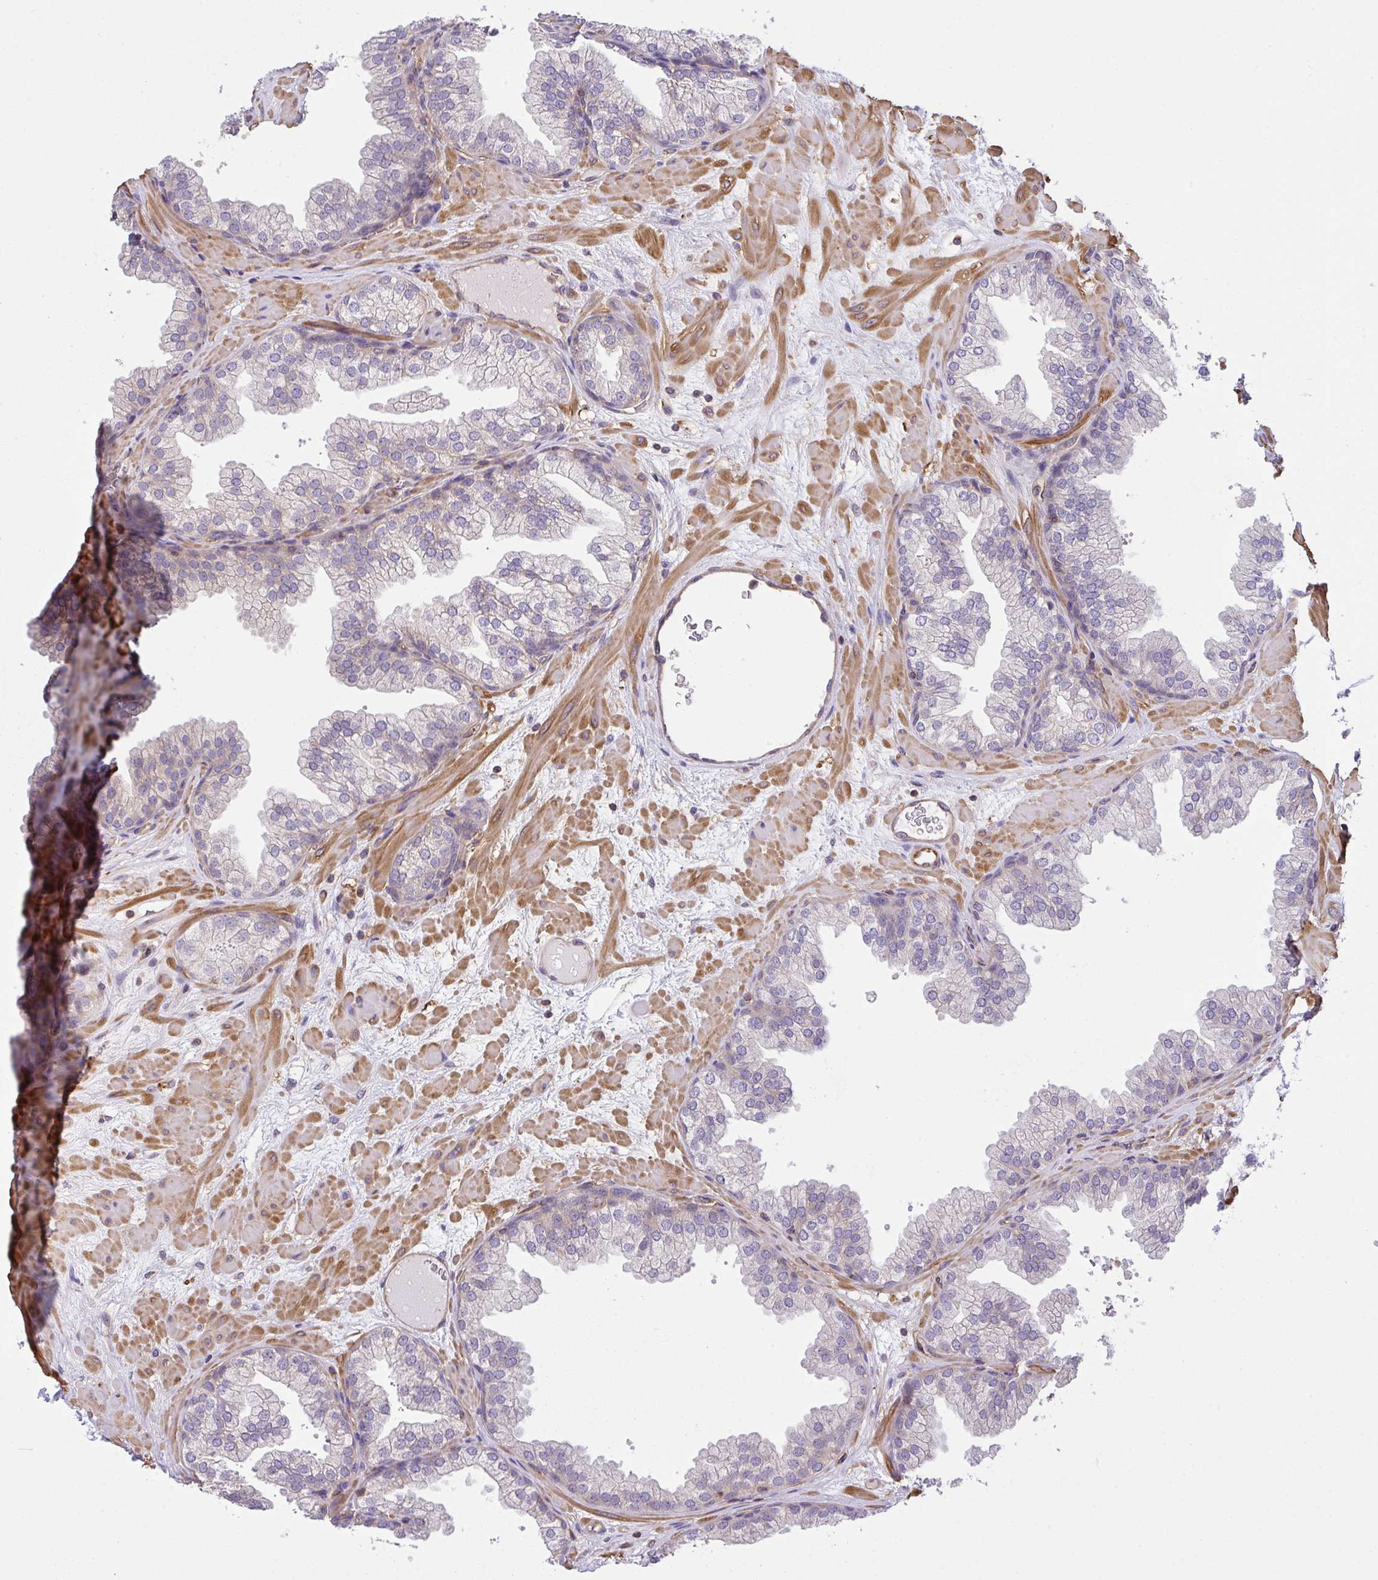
{"staining": {"intensity": "weak", "quantity": "<25%", "location": "cytoplasmic/membranous"}, "tissue": "prostate", "cell_type": "Glandular cells", "image_type": "normal", "snomed": [{"axis": "morphology", "description": "Normal tissue, NOS"}, {"axis": "topography", "description": "Prostate"}], "caption": "This histopathology image is of benign prostate stained with IHC to label a protein in brown with the nuclei are counter-stained blue. There is no expression in glandular cells. (DAB immunohistochemistry visualized using brightfield microscopy, high magnification).", "gene": "TMEM229A", "patient": {"sex": "male", "age": 37}}